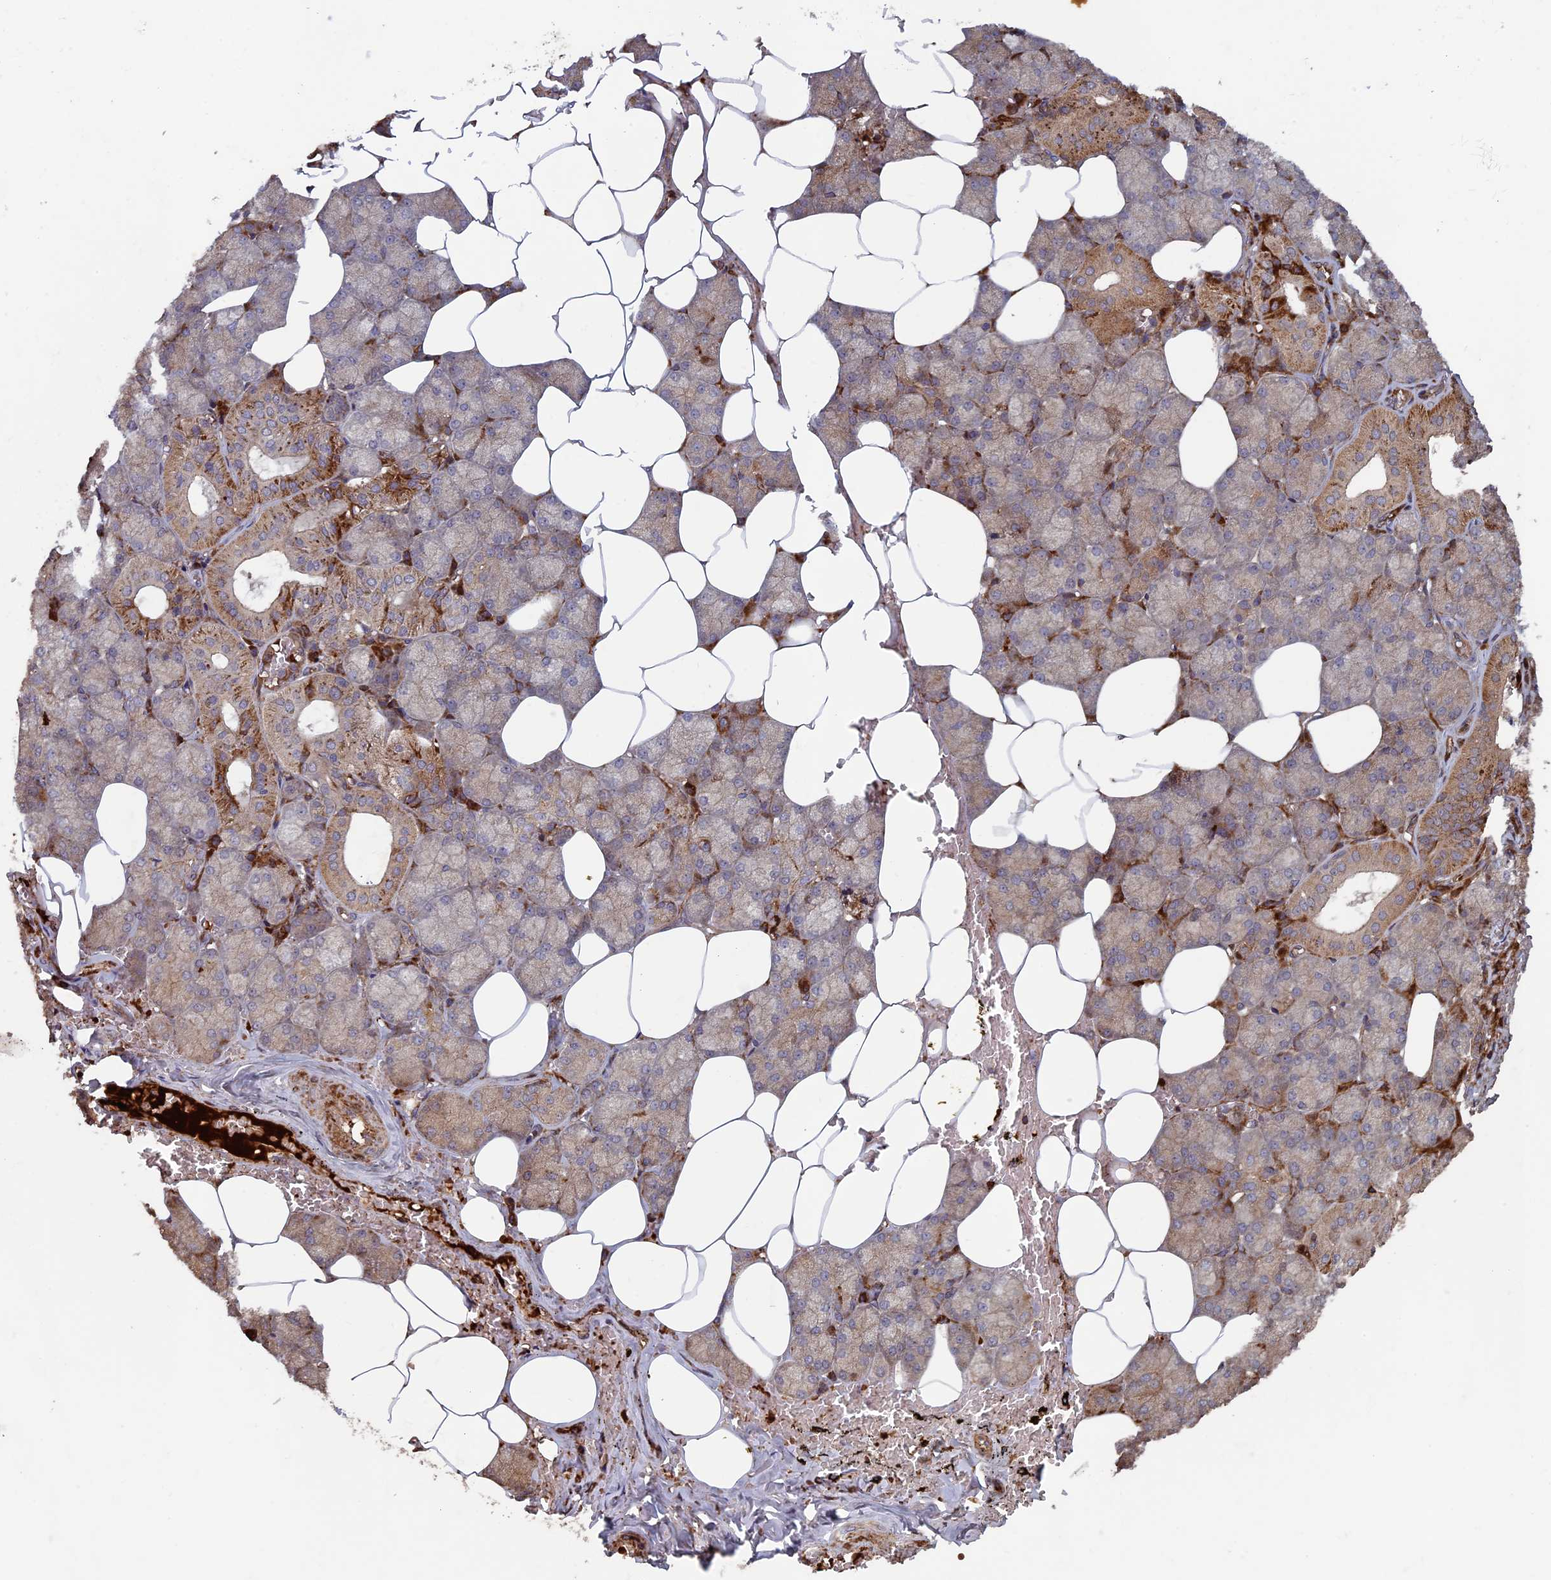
{"staining": {"intensity": "moderate", "quantity": "<25%", "location": "cytoplasmic/membranous"}, "tissue": "salivary gland", "cell_type": "Glandular cells", "image_type": "normal", "snomed": [{"axis": "morphology", "description": "Normal tissue, NOS"}, {"axis": "topography", "description": "Salivary gland"}], "caption": "Immunohistochemical staining of benign human salivary gland reveals <25% levels of moderate cytoplasmic/membranous protein expression in about <25% of glandular cells.", "gene": "RCCD1", "patient": {"sex": "male", "age": 62}}